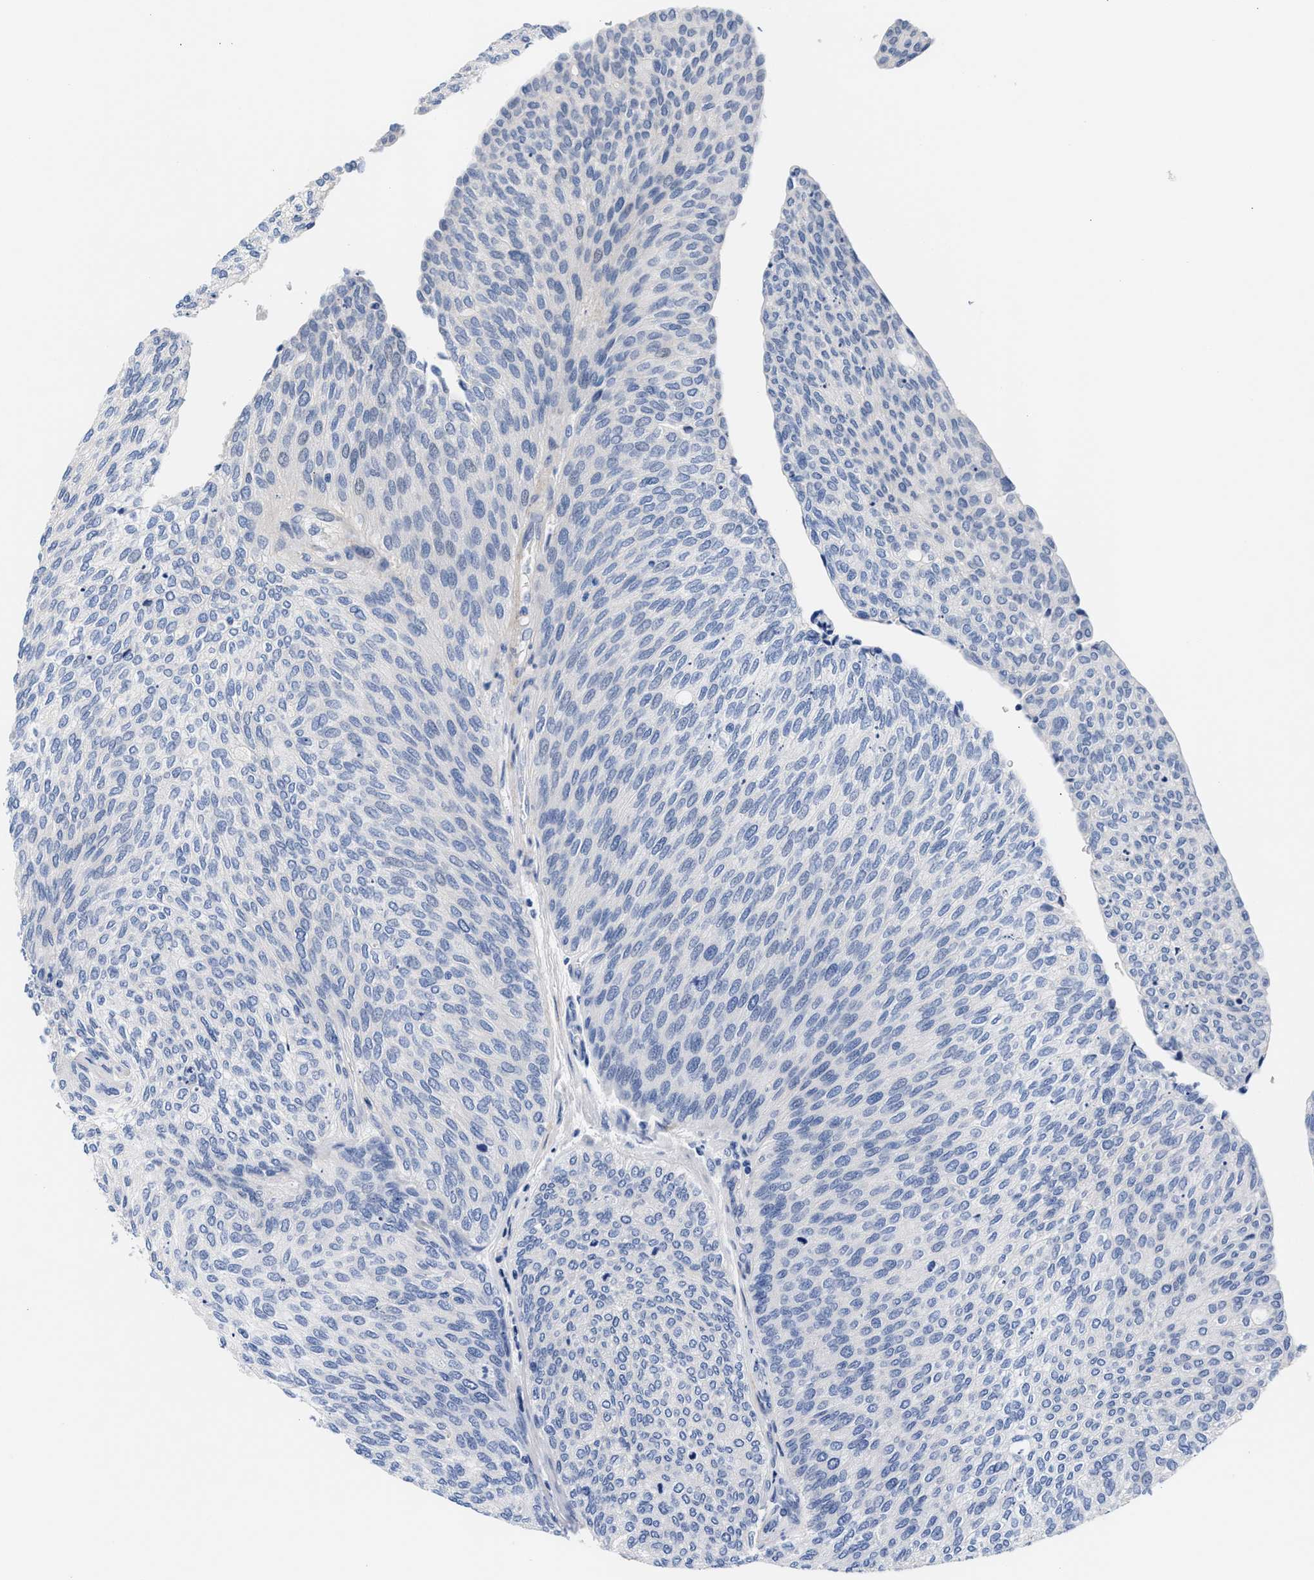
{"staining": {"intensity": "negative", "quantity": "none", "location": "none"}, "tissue": "urothelial cancer", "cell_type": "Tumor cells", "image_type": "cancer", "snomed": [{"axis": "morphology", "description": "Urothelial carcinoma, Low grade"}, {"axis": "topography", "description": "Urinary bladder"}], "caption": "Tumor cells show no significant protein staining in urothelial cancer.", "gene": "ACTL7B", "patient": {"sex": "female", "age": 79}}